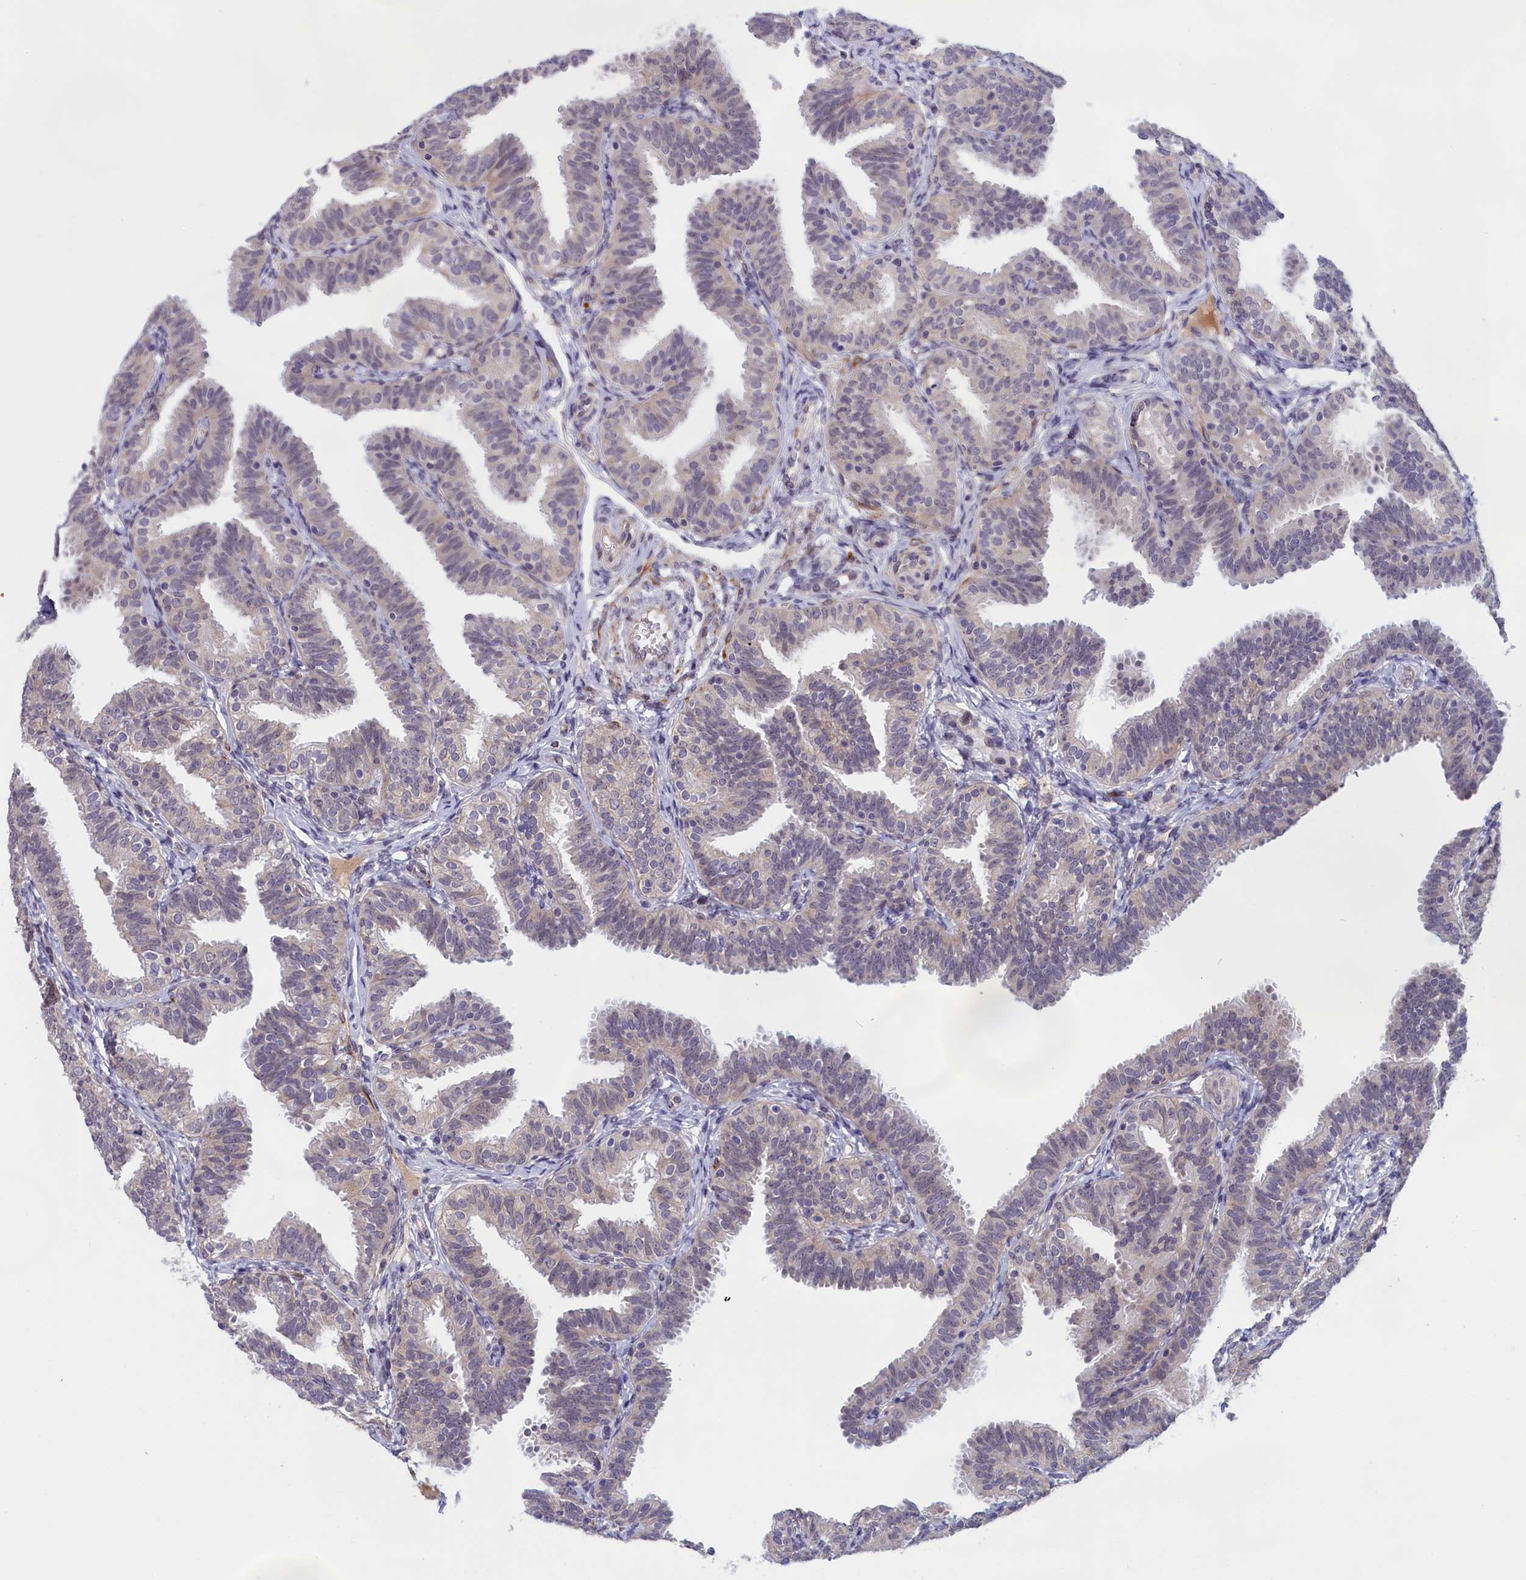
{"staining": {"intensity": "negative", "quantity": "none", "location": "none"}, "tissue": "fallopian tube", "cell_type": "Glandular cells", "image_type": "normal", "snomed": [{"axis": "morphology", "description": "Normal tissue, NOS"}, {"axis": "topography", "description": "Fallopian tube"}], "caption": "IHC image of benign fallopian tube stained for a protein (brown), which reveals no positivity in glandular cells.", "gene": "IGFALS", "patient": {"sex": "female", "age": 35}}